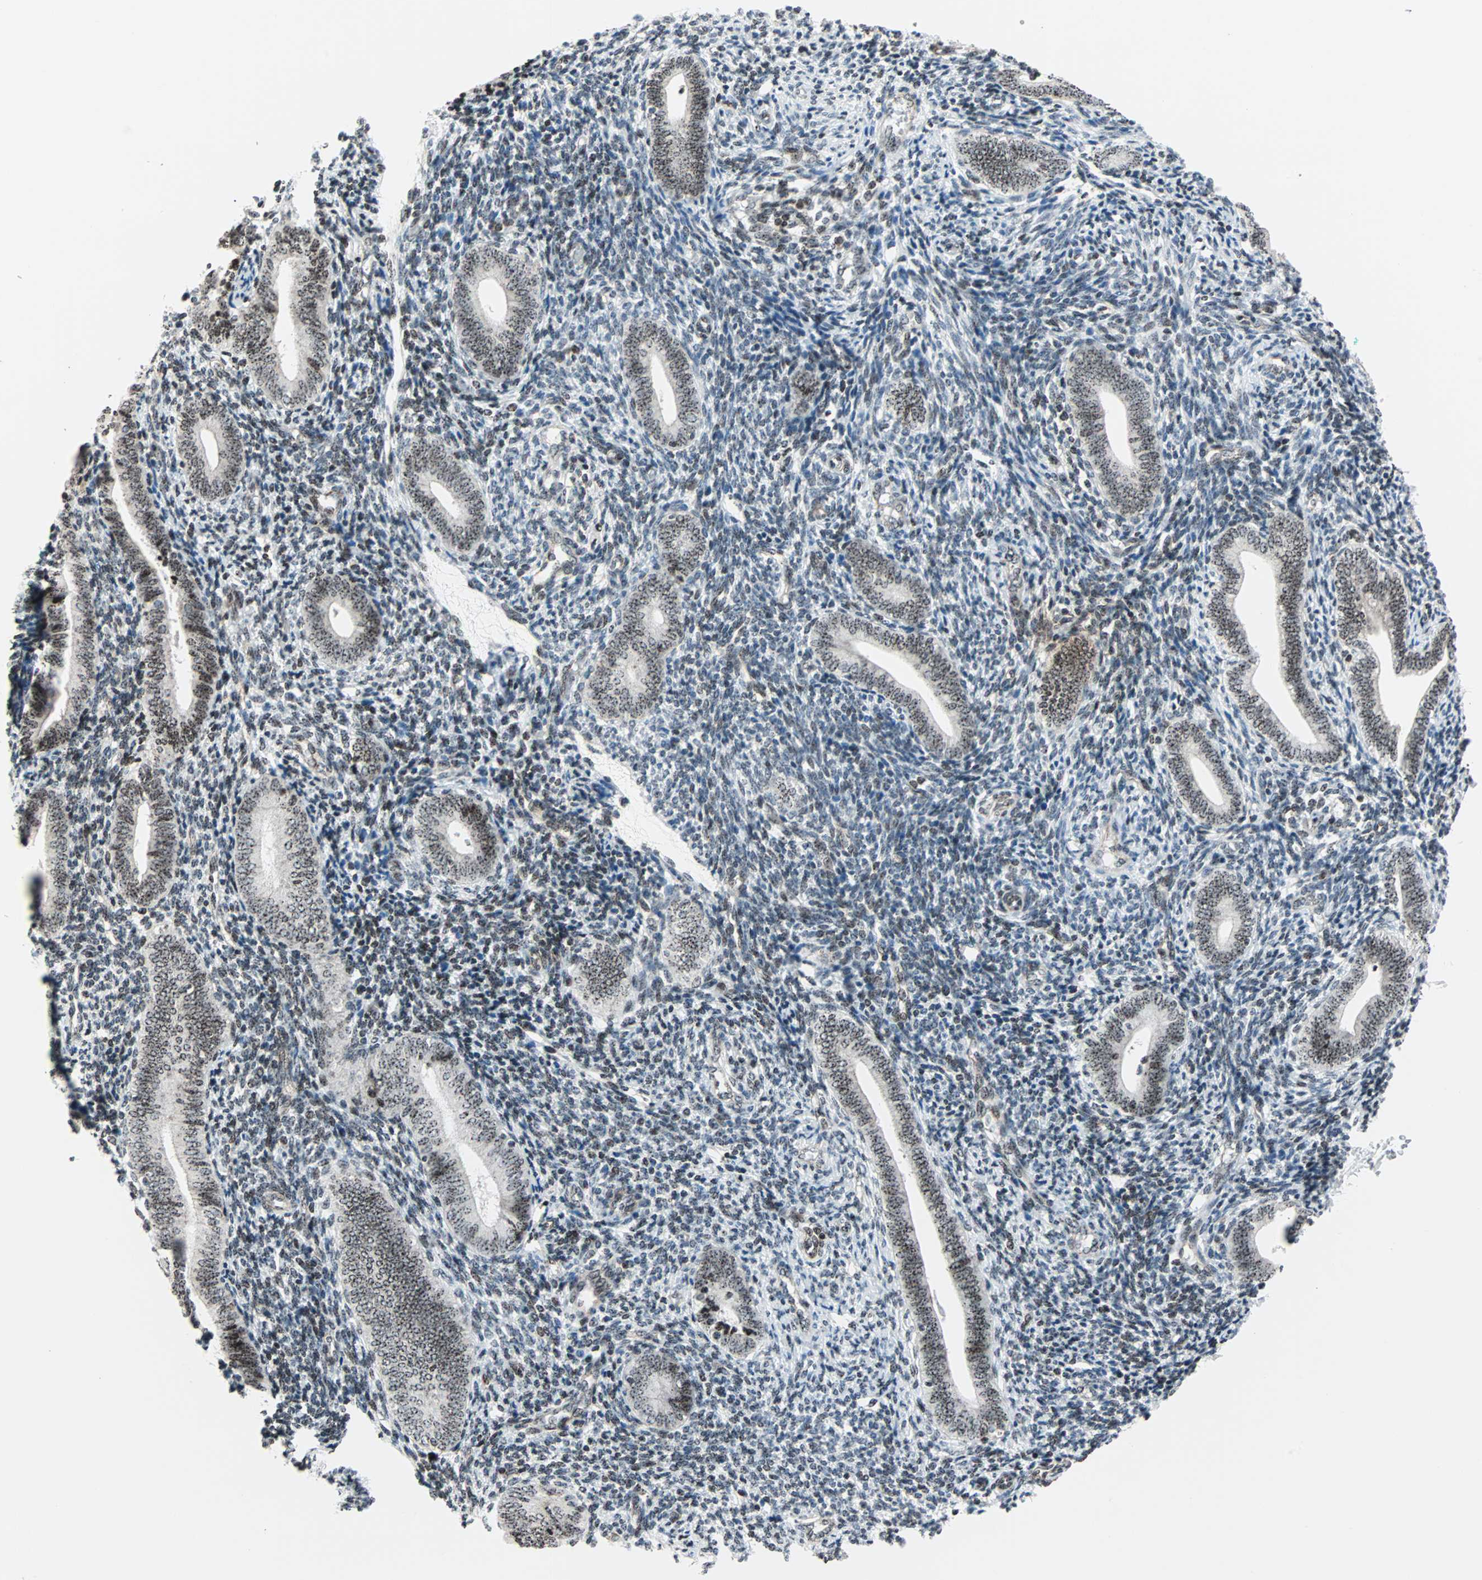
{"staining": {"intensity": "weak", "quantity": "<25%", "location": "nuclear"}, "tissue": "endometrium", "cell_type": "Cells in endometrial stroma", "image_type": "normal", "snomed": [{"axis": "morphology", "description": "Normal tissue, NOS"}, {"axis": "topography", "description": "Uterus"}, {"axis": "topography", "description": "Endometrium"}], "caption": "Immunohistochemistry of unremarkable endometrium exhibits no staining in cells in endometrial stroma.", "gene": "CENPA", "patient": {"sex": "female", "age": 33}}